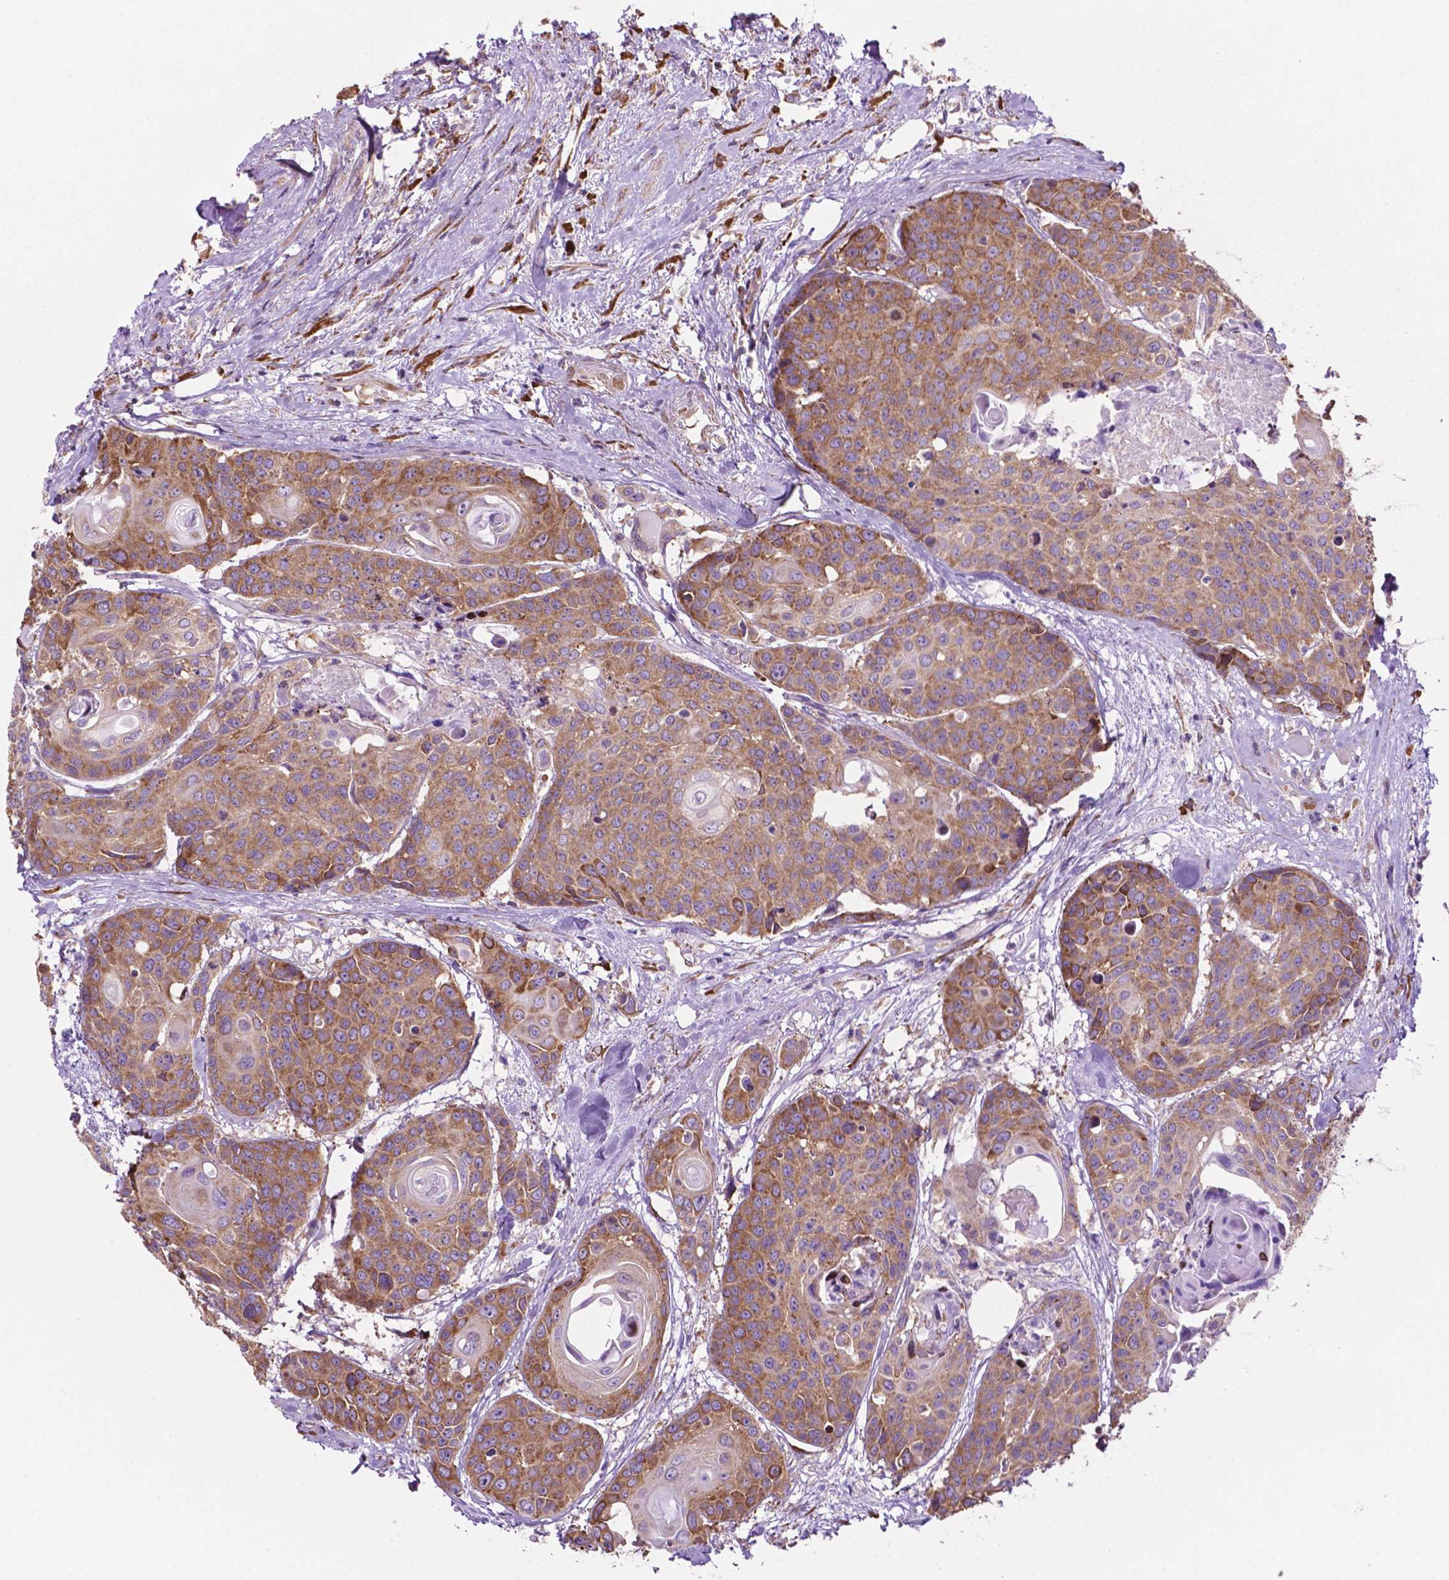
{"staining": {"intensity": "moderate", "quantity": ">75%", "location": "cytoplasmic/membranous"}, "tissue": "head and neck cancer", "cell_type": "Tumor cells", "image_type": "cancer", "snomed": [{"axis": "morphology", "description": "Squamous cell carcinoma, NOS"}, {"axis": "topography", "description": "Oral tissue"}, {"axis": "topography", "description": "Head-Neck"}], "caption": "Immunohistochemistry staining of head and neck cancer, which demonstrates medium levels of moderate cytoplasmic/membranous expression in approximately >75% of tumor cells indicating moderate cytoplasmic/membranous protein staining. The staining was performed using DAB (3,3'-diaminobenzidine) (brown) for protein detection and nuclei were counterstained in hematoxylin (blue).", "gene": "RPL29", "patient": {"sex": "male", "age": 56}}